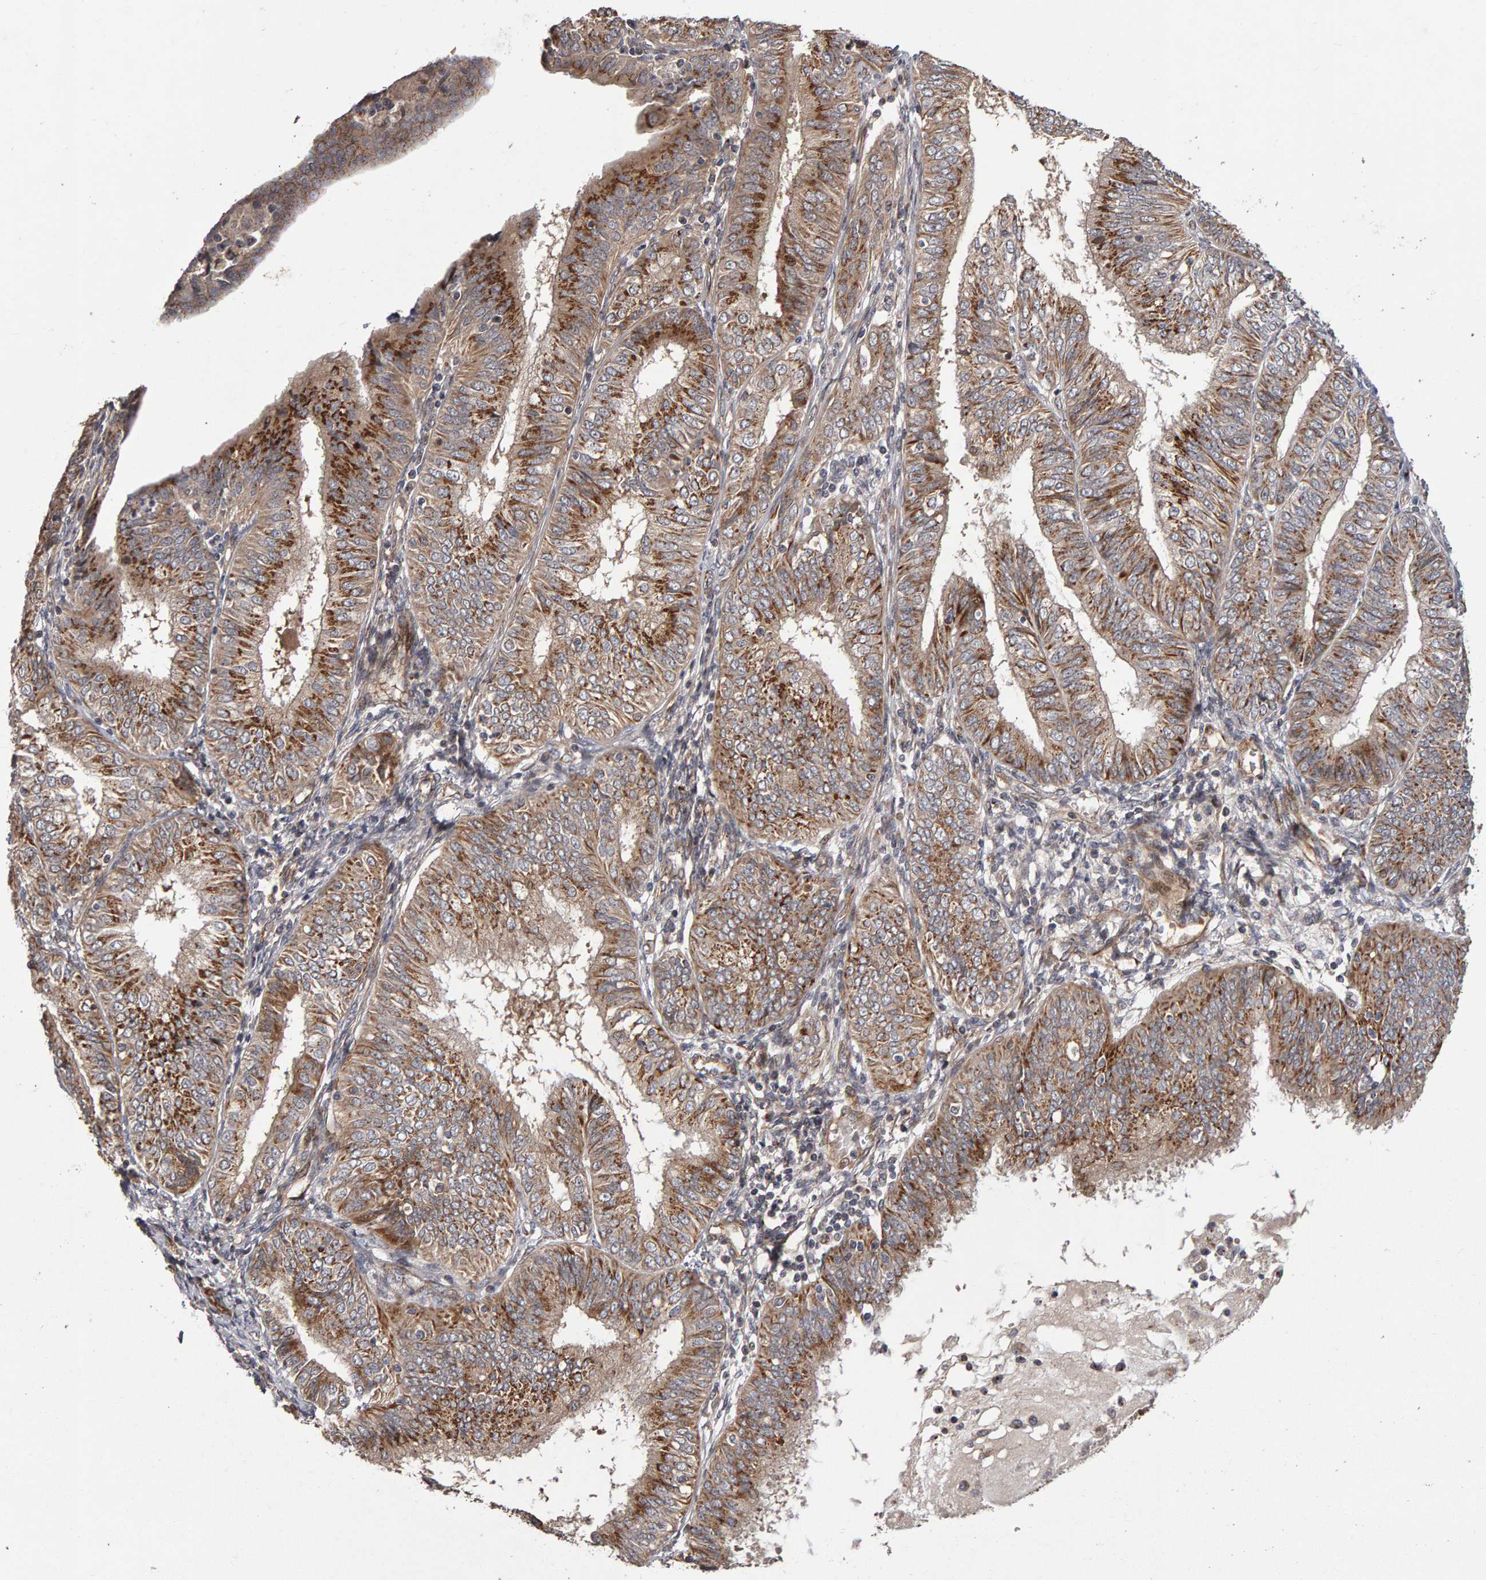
{"staining": {"intensity": "moderate", "quantity": ">75%", "location": "cytoplasmic/membranous"}, "tissue": "endometrial cancer", "cell_type": "Tumor cells", "image_type": "cancer", "snomed": [{"axis": "morphology", "description": "Adenocarcinoma, NOS"}, {"axis": "topography", "description": "Endometrium"}], "caption": "This micrograph reveals immunohistochemistry staining of human endometrial adenocarcinoma, with medium moderate cytoplasmic/membranous positivity in approximately >75% of tumor cells.", "gene": "CANT1", "patient": {"sex": "female", "age": 58}}